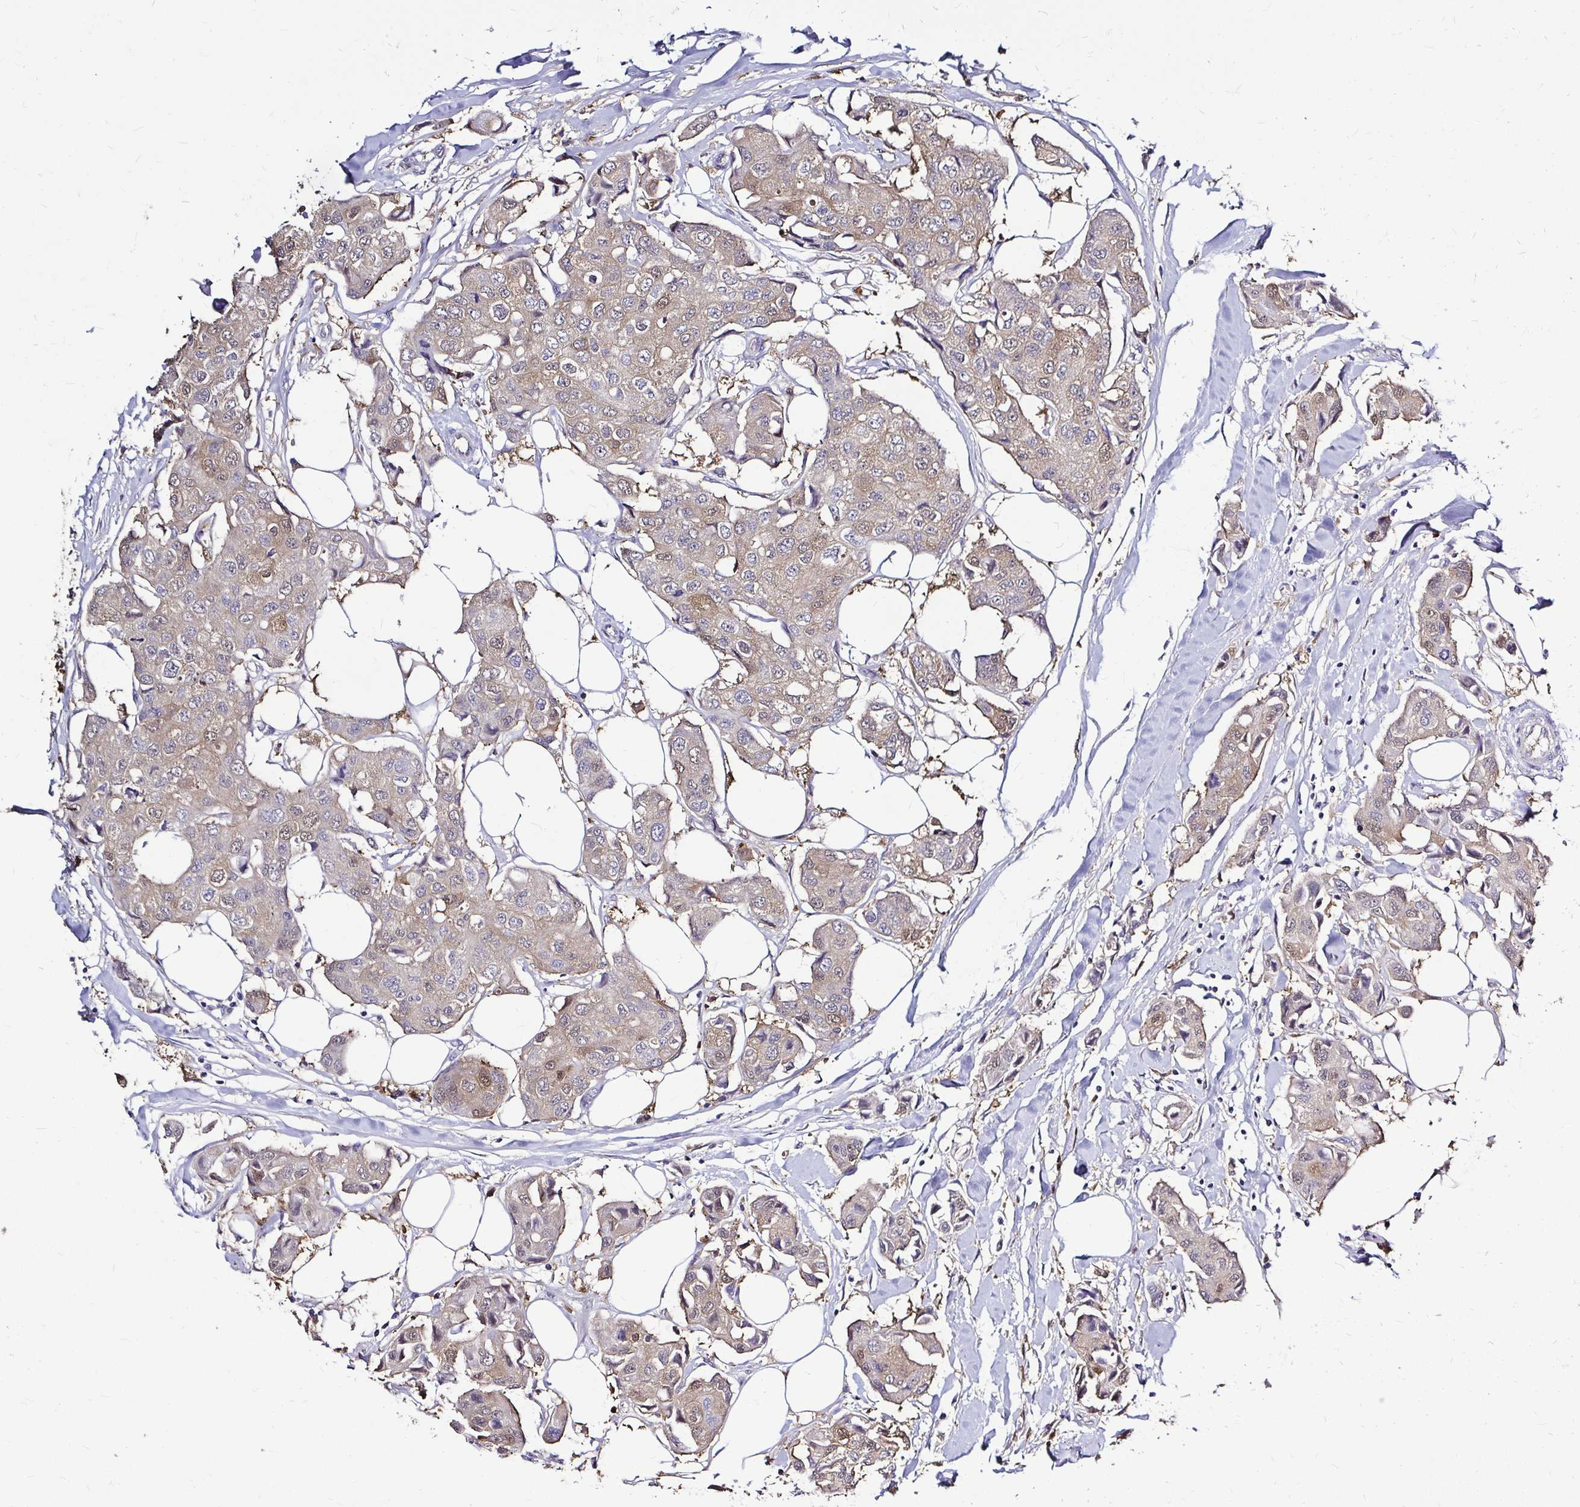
{"staining": {"intensity": "moderate", "quantity": "25%-75%", "location": "cytoplasmic/membranous,nuclear"}, "tissue": "breast cancer", "cell_type": "Tumor cells", "image_type": "cancer", "snomed": [{"axis": "morphology", "description": "Duct carcinoma"}, {"axis": "topography", "description": "Breast"}, {"axis": "topography", "description": "Lymph node"}], "caption": "Protein expression analysis of invasive ductal carcinoma (breast) displays moderate cytoplasmic/membranous and nuclear staining in approximately 25%-75% of tumor cells.", "gene": "IDH1", "patient": {"sex": "female", "age": 80}}